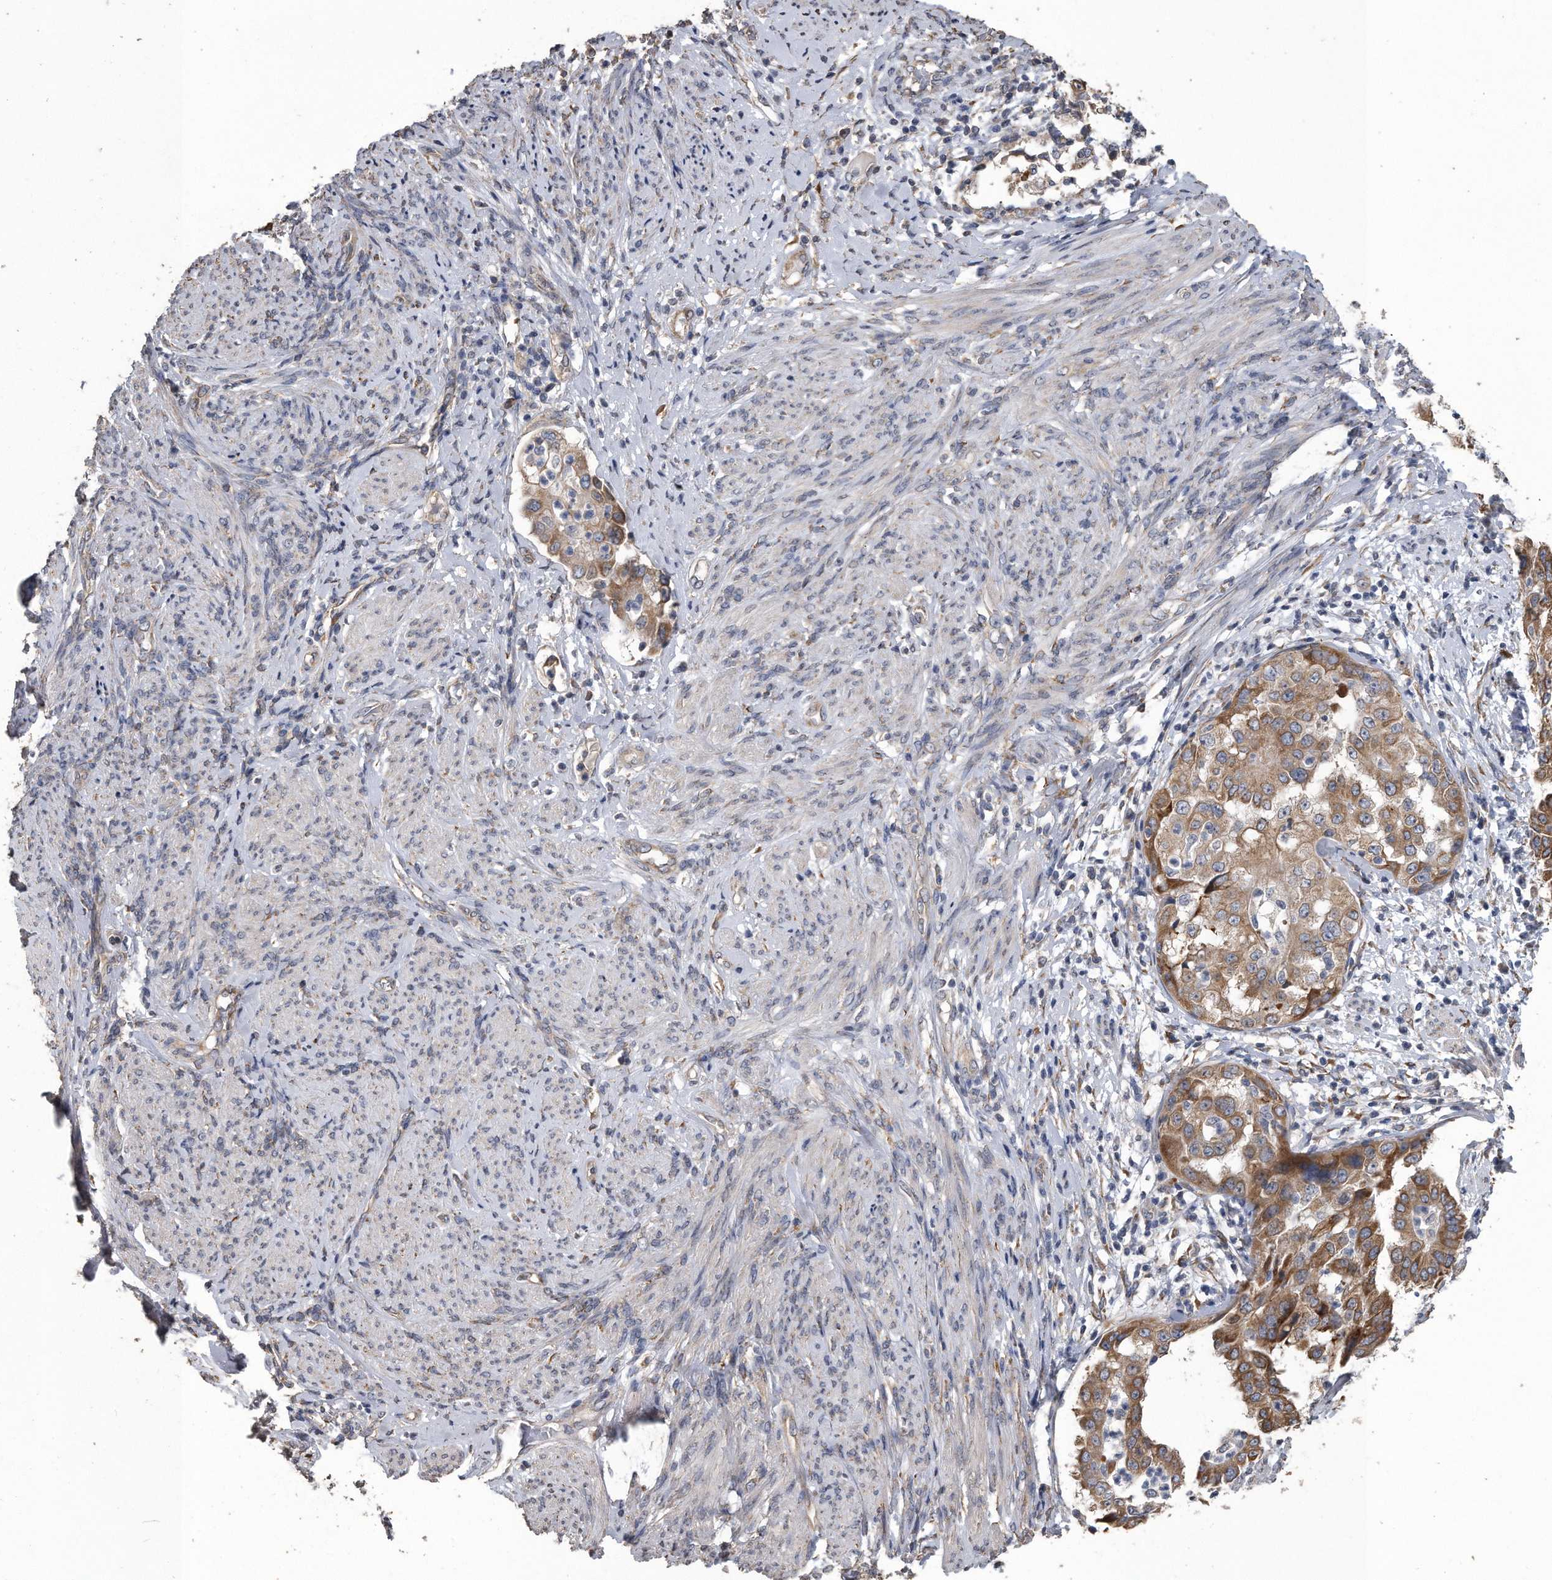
{"staining": {"intensity": "strong", "quantity": ">75%", "location": "cytoplasmic/membranous"}, "tissue": "endometrial cancer", "cell_type": "Tumor cells", "image_type": "cancer", "snomed": [{"axis": "morphology", "description": "Adenocarcinoma, NOS"}, {"axis": "topography", "description": "Endometrium"}], "caption": "A histopathology image of human endometrial adenocarcinoma stained for a protein shows strong cytoplasmic/membranous brown staining in tumor cells. Using DAB (3,3'-diaminobenzidine) (brown) and hematoxylin (blue) stains, captured at high magnification using brightfield microscopy.", "gene": "PCLO", "patient": {"sex": "female", "age": 85}}